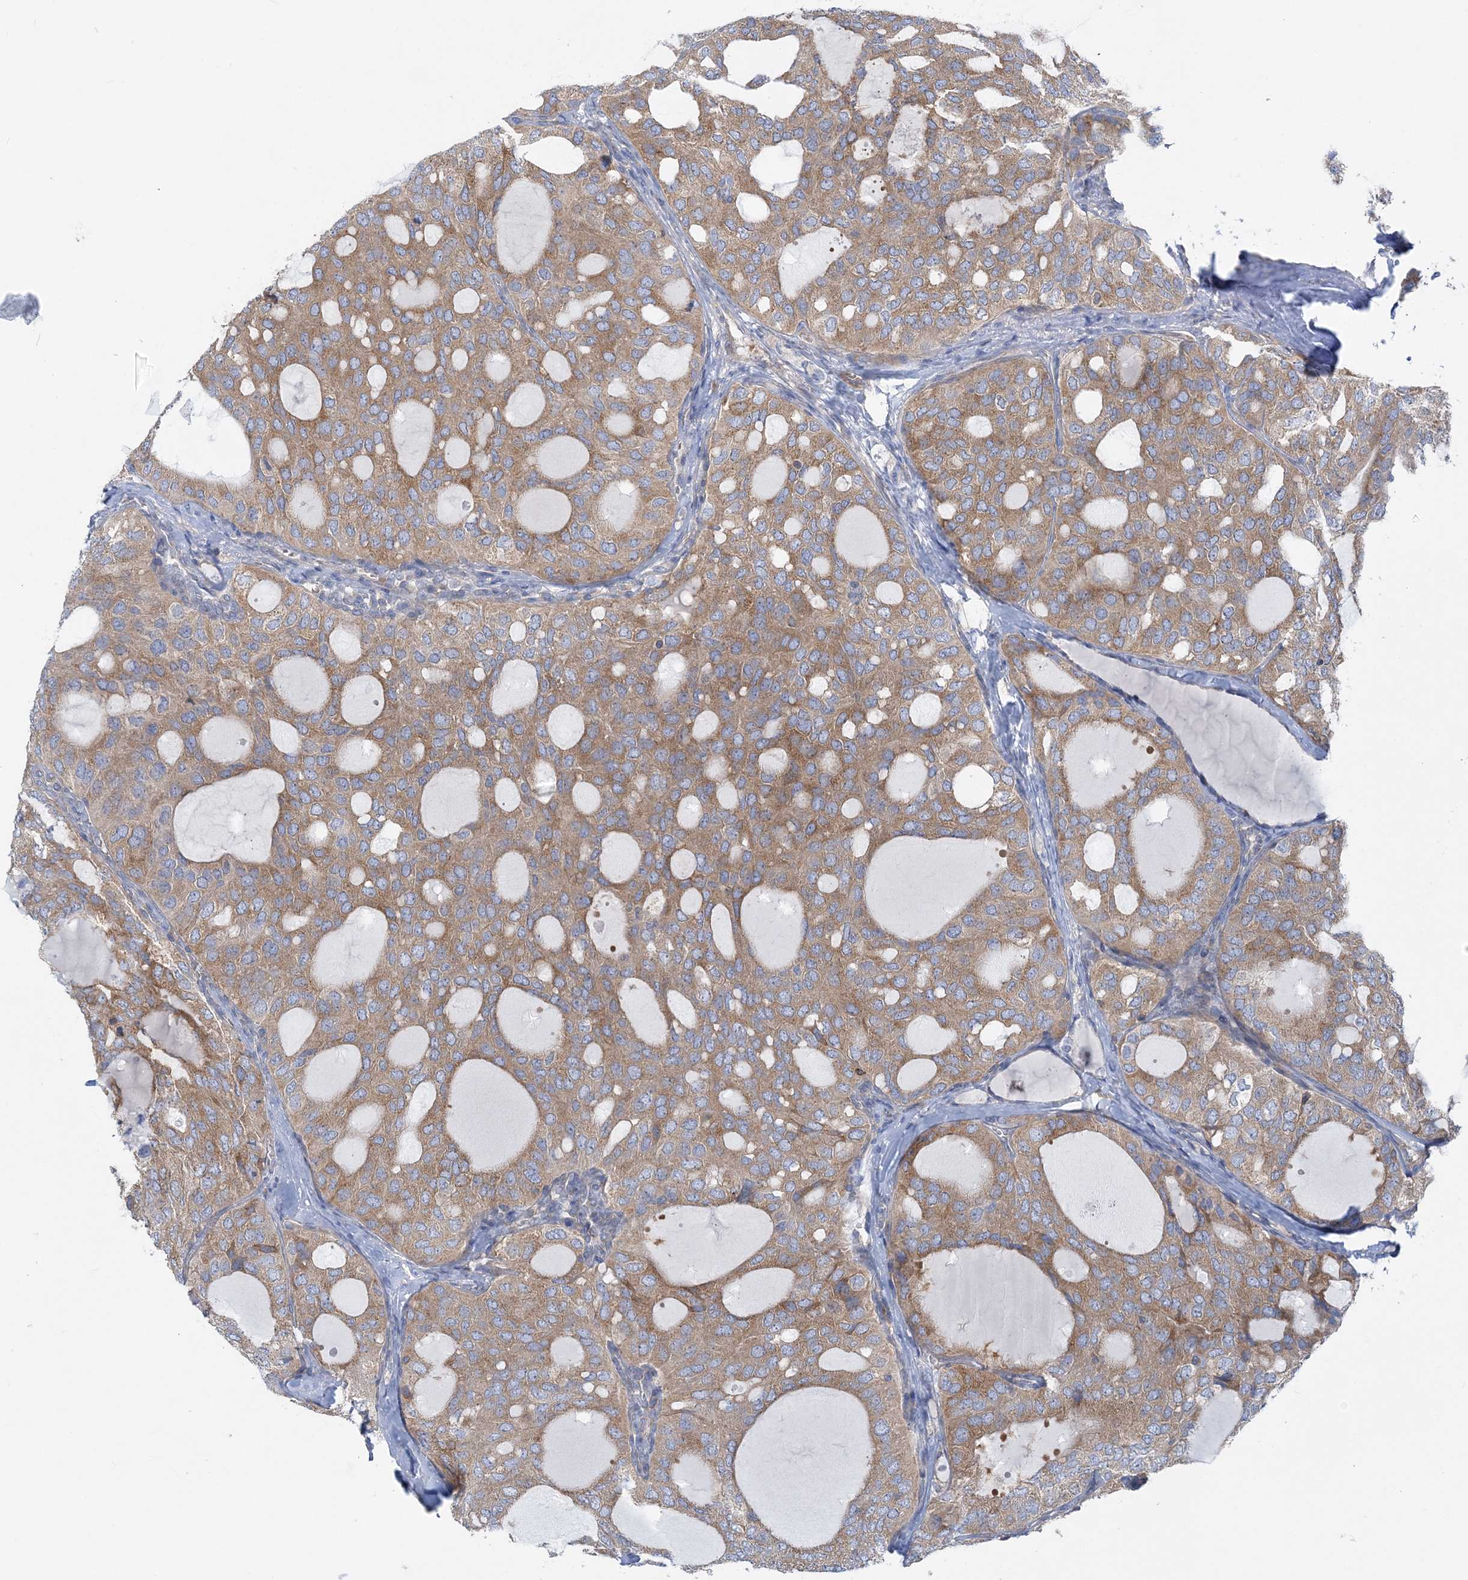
{"staining": {"intensity": "moderate", "quantity": ">75%", "location": "cytoplasmic/membranous"}, "tissue": "thyroid cancer", "cell_type": "Tumor cells", "image_type": "cancer", "snomed": [{"axis": "morphology", "description": "Follicular adenoma carcinoma, NOS"}, {"axis": "topography", "description": "Thyroid gland"}], "caption": "There is medium levels of moderate cytoplasmic/membranous expression in tumor cells of follicular adenoma carcinoma (thyroid), as demonstrated by immunohistochemical staining (brown color).", "gene": "FAM114A2", "patient": {"sex": "male", "age": 75}}